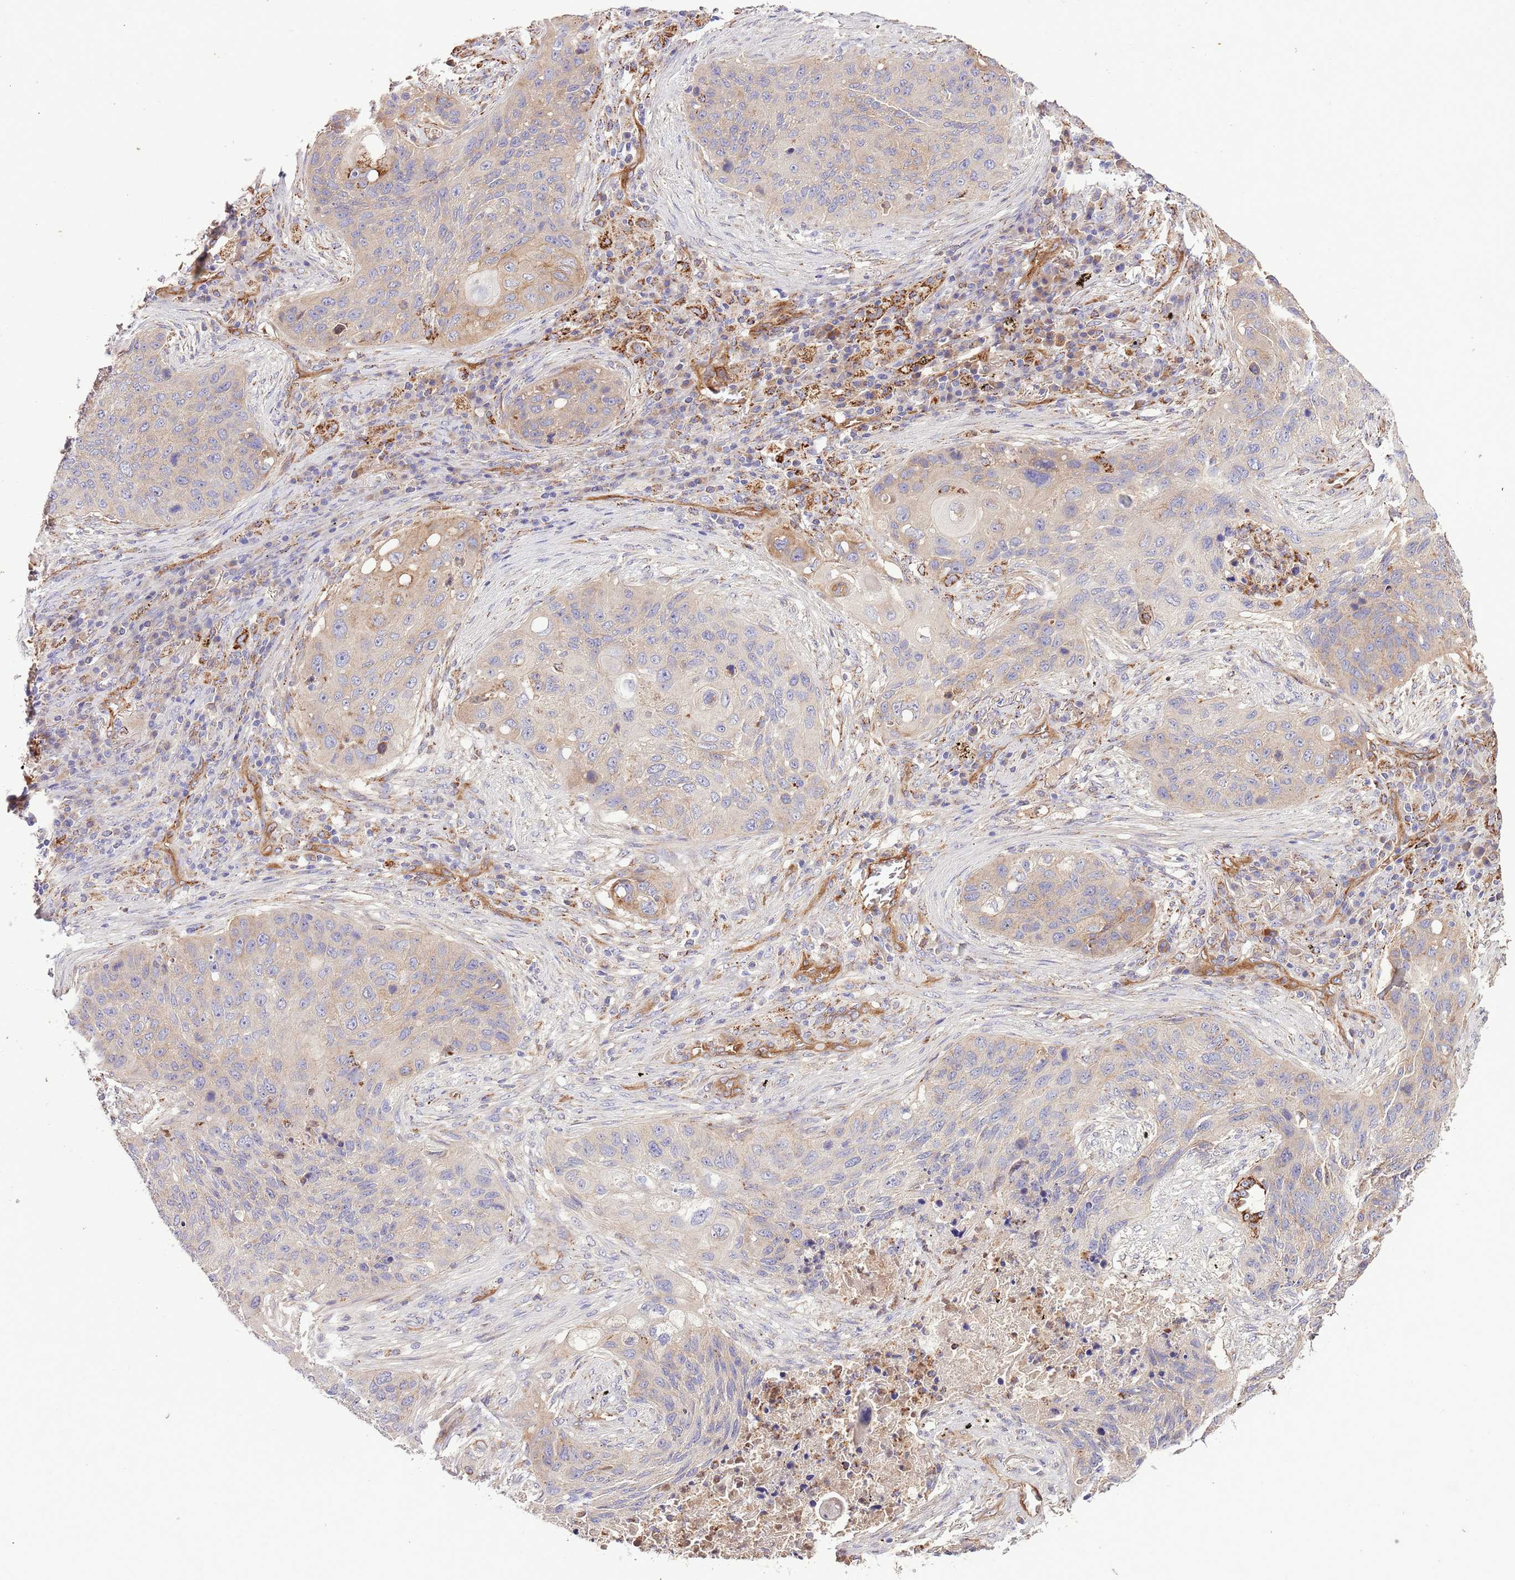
{"staining": {"intensity": "weak", "quantity": "<25%", "location": "cytoplasmic/membranous"}, "tissue": "lung cancer", "cell_type": "Tumor cells", "image_type": "cancer", "snomed": [{"axis": "morphology", "description": "Squamous cell carcinoma, NOS"}, {"axis": "topography", "description": "Lung"}], "caption": "Tumor cells are negative for brown protein staining in squamous cell carcinoma (lung).", "gene": "DOCK6", "patient": {"sex": "female", "age": 63}}